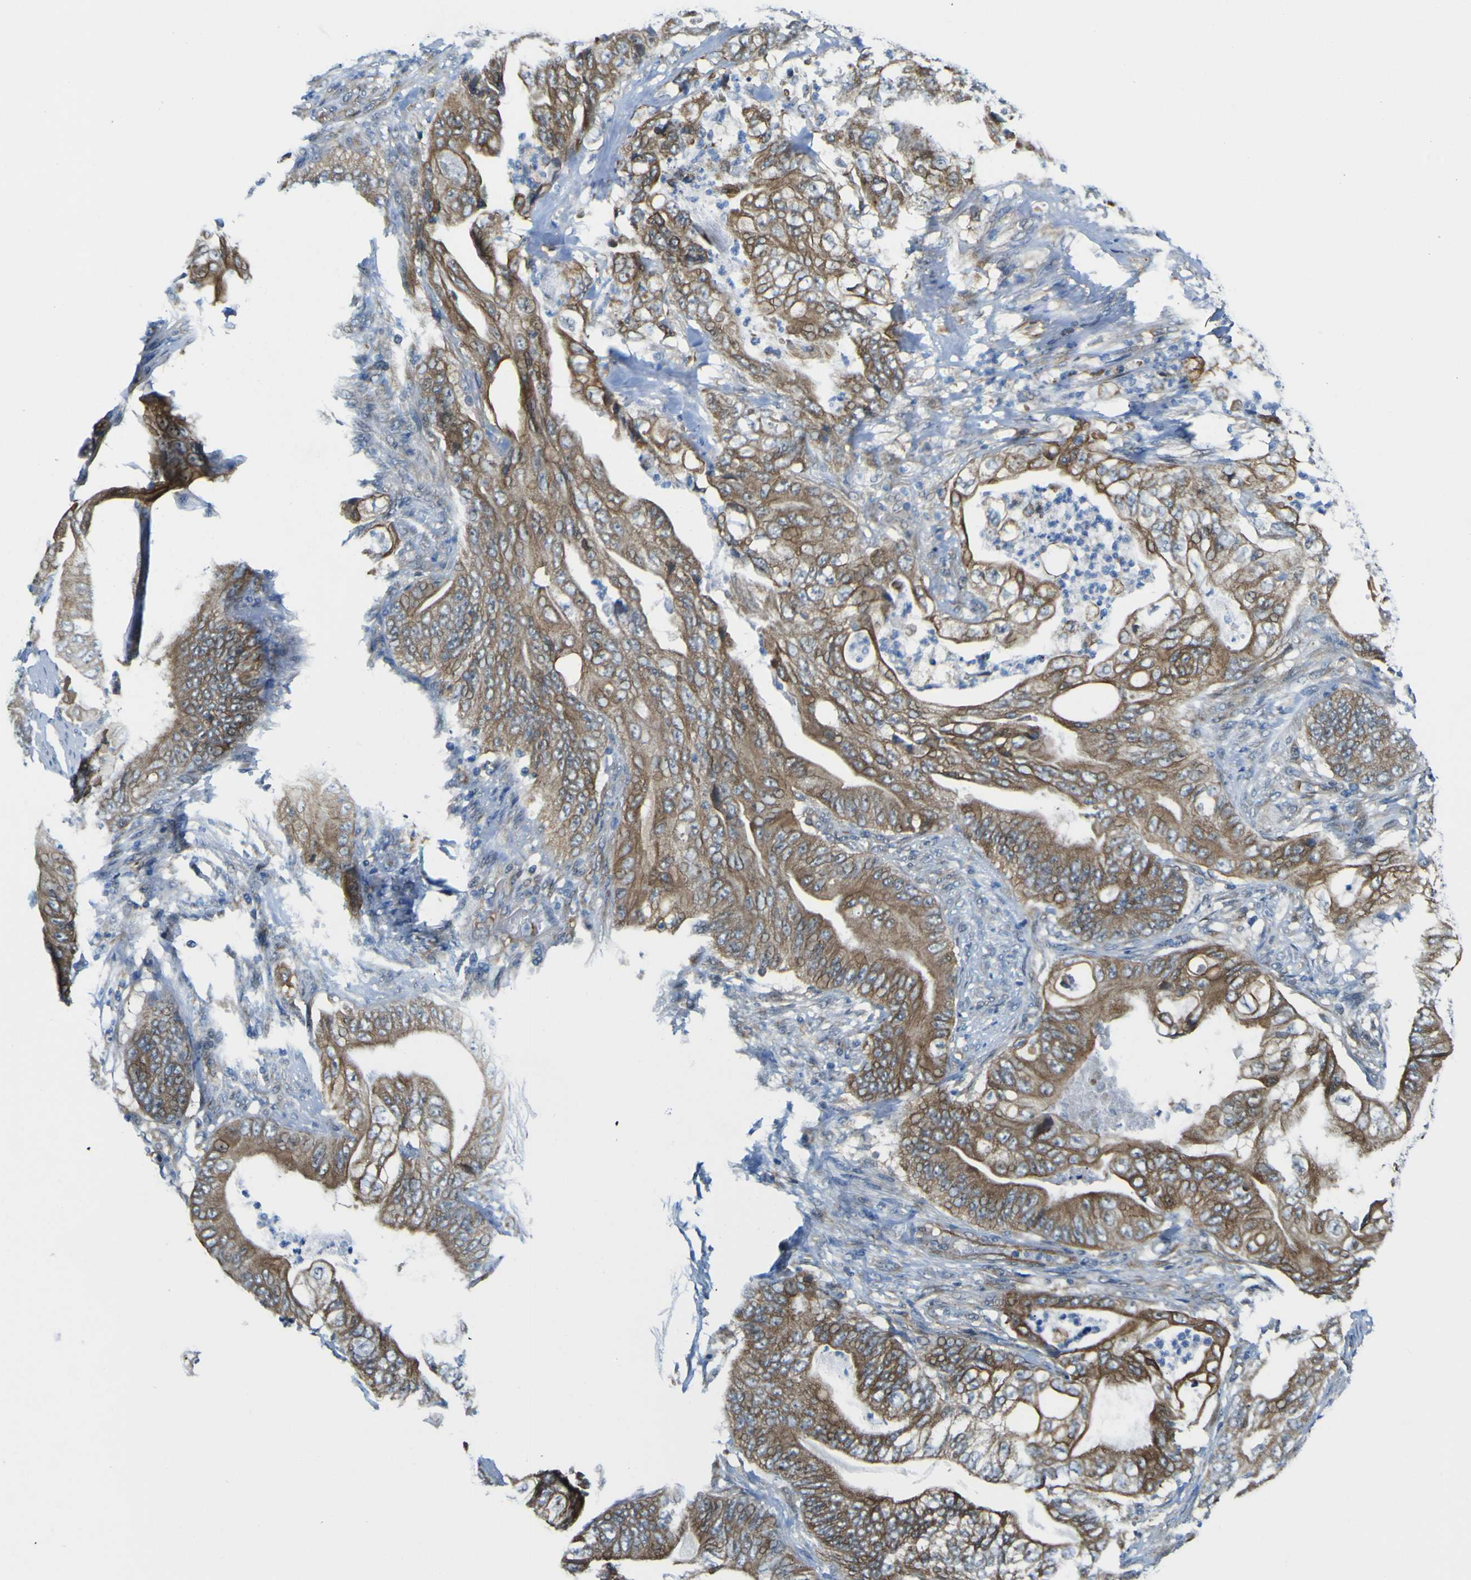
{"staining": {"intensity": "strong", "quantity": ">75%", "location": "cytoplasmic/membranous"}, "tissue": "stomach cancer", "cell_type": "Tumor cells", "image_type": "cancer", "snomed": [{"axis": "morphology", "description": "Adenocarcinoma, NOS"}, {"axis": "topography", "description": "Stomach"}], "caption": "The histopathology image demonstrates immunohistochemical staining of stomach cancer (adenocarcinoma). There is strong cytoplasmic/membranous positivity is present in approximately >75% of tumor cells.", "gene": "KDM7A", "patient": {"sex": "female", "age": 73}}